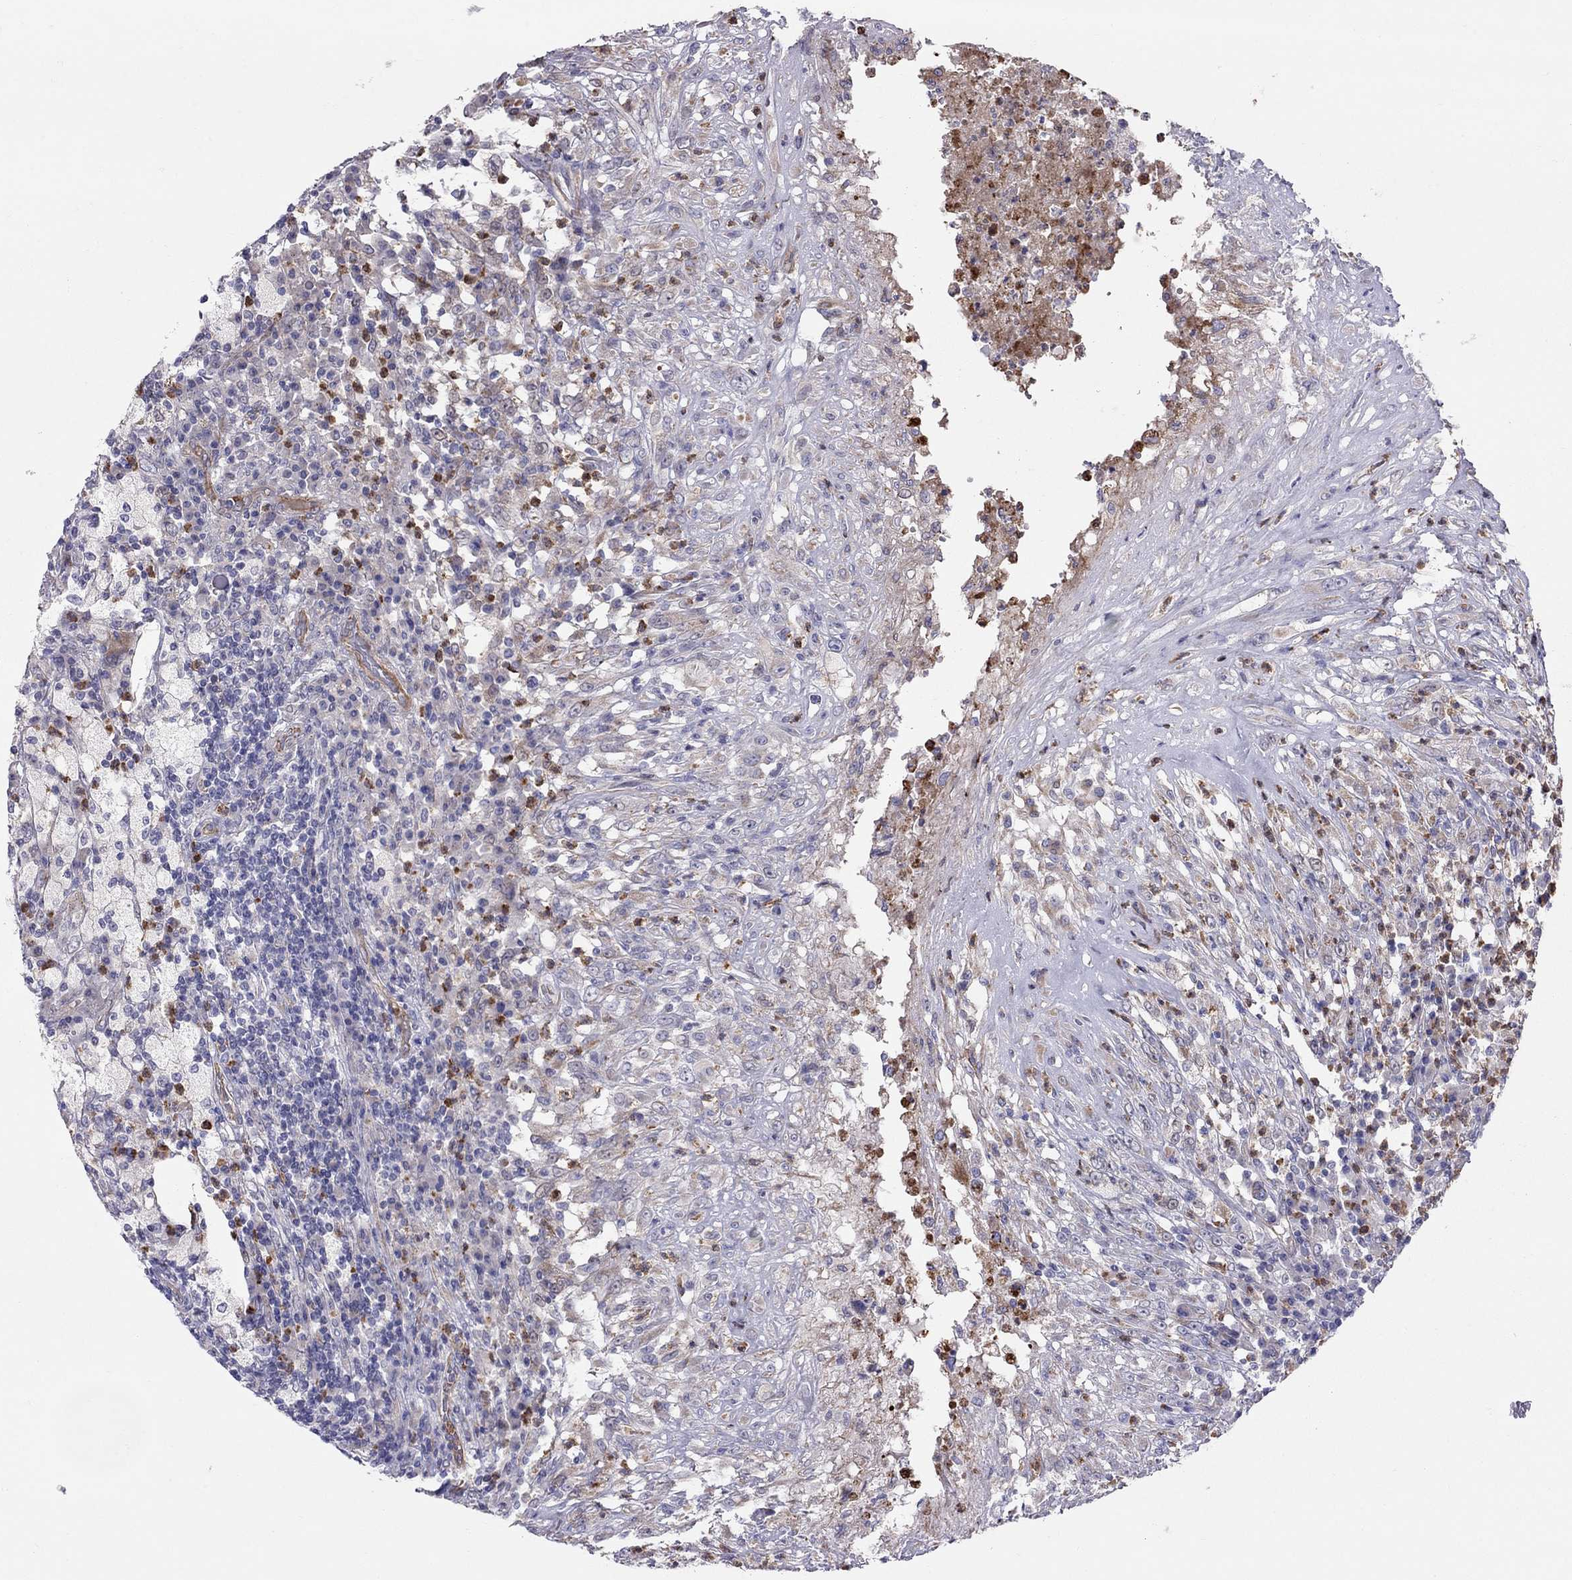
{"staining": {"intensity": "negative", "quantity": "none", "location": "none"}, "tissue": "testis cancer", "cell_type": "Tumor cells", "image_type": "cancer", "snomed": [{"axis": "morphology", "description": "Necrosis, NOS"}, {"axis": "morphology", "description": "Carcinoma, Embryonal, NOS"}, {"axis": "topography", "description": "Testis"}], "caption": "IHC of human testis cancer demonstrates no staining in tumor cells. (DAB (3,3'-diaminobenzidine) IHC with hematoxylin counter stain).", "gene": "SPINT4", "patient": {"sex": "male", "age": 19}}